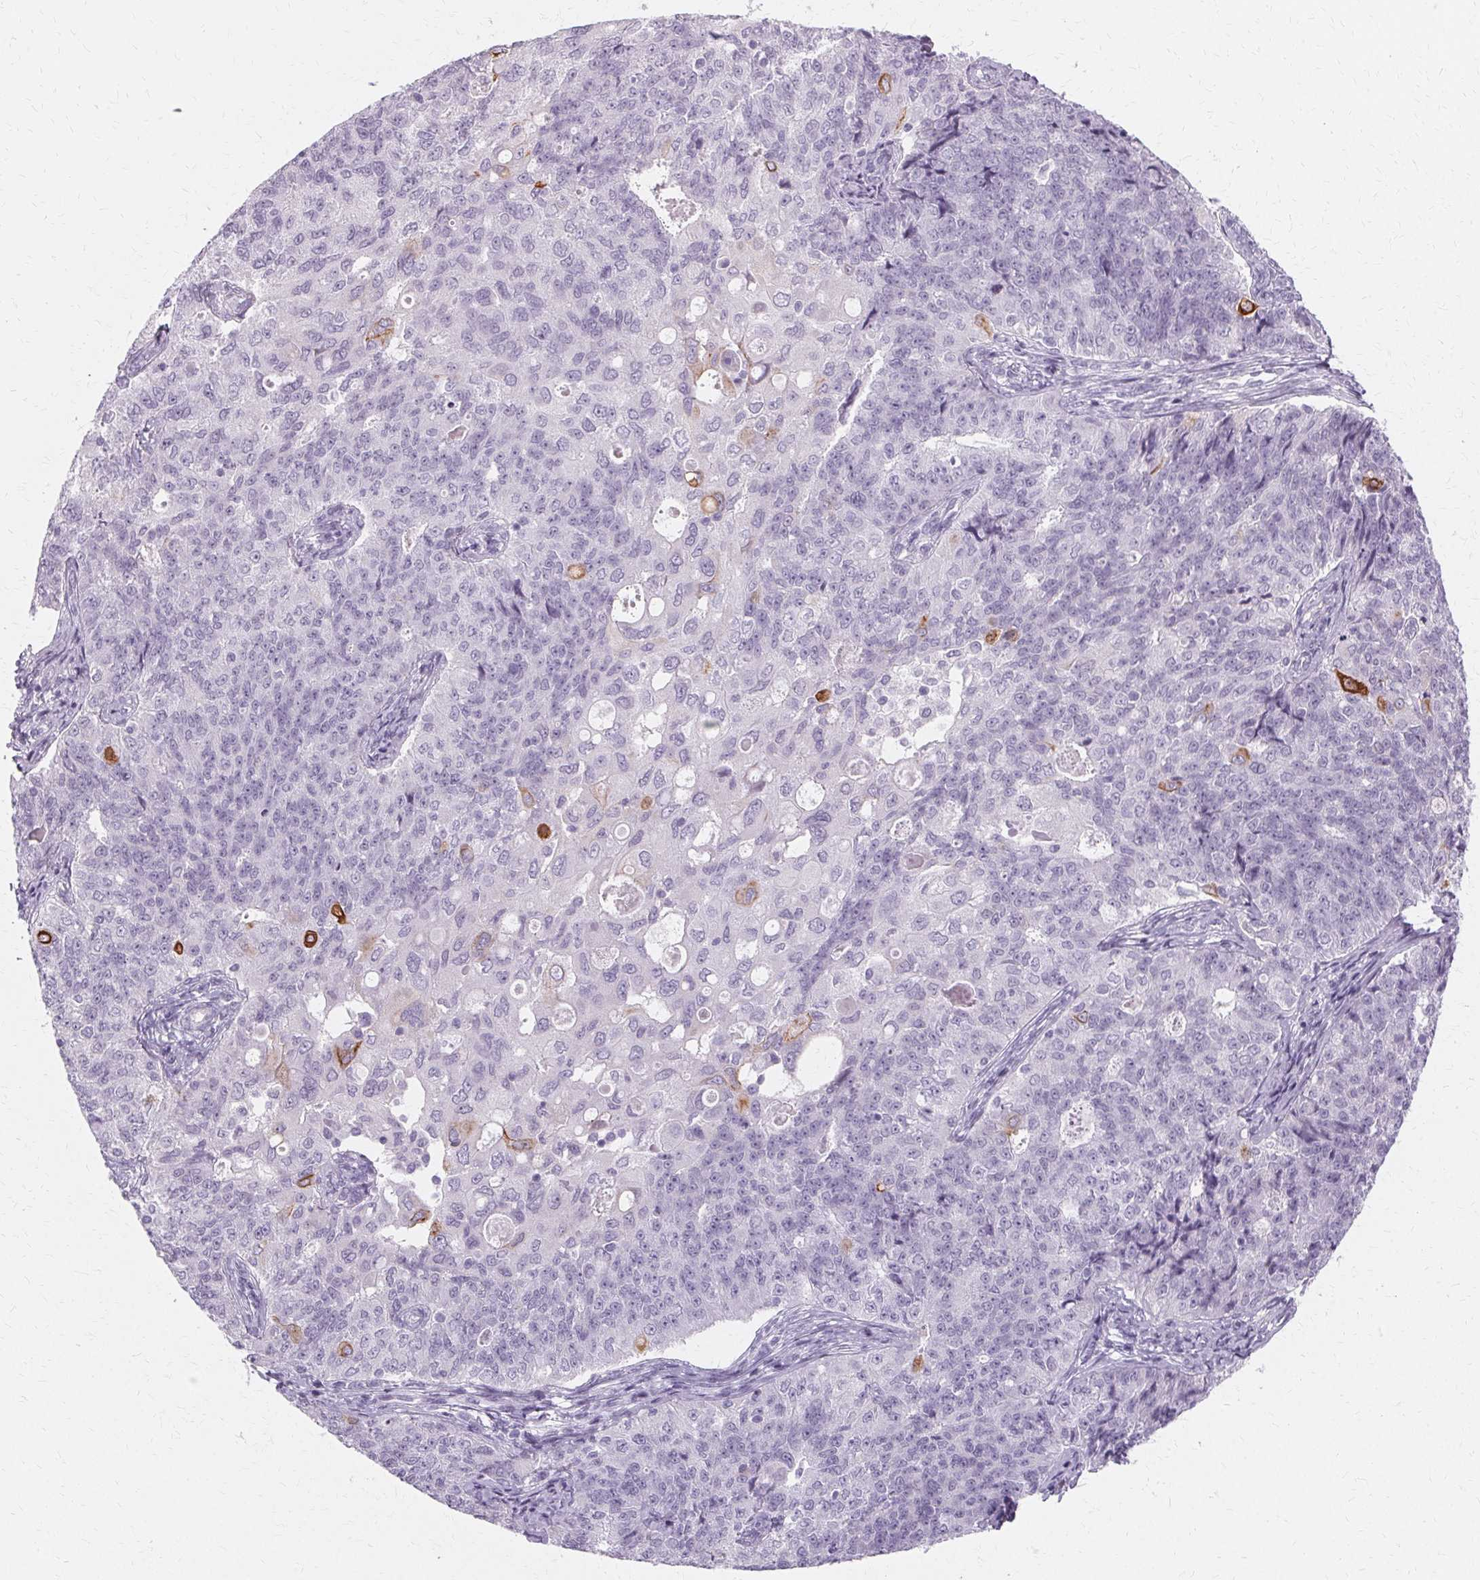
{"staining": {"intensity": "strong", "quantity": "<25%", "location": "cytoplasmic/membranous"}, "tissue": "endometrial cancer", "cell_type": "Tumor cells", "image_type": "cancer", "snomed": [{"axis": "morphology", "description": "Adenocarcinoma, NOS"}, {"axis": "topography", "description": "Endometrium"}], "caption": "Immunohistochemistry micrograph of endometrial adenocarcinoma stained for a protein (brown), which shows medium levels of strong cytoplasmic/membranous positivity in approximately <25% of tumor cells.", "gene": "KRT6C", "patient": {"sex": "female", "age": 43}}